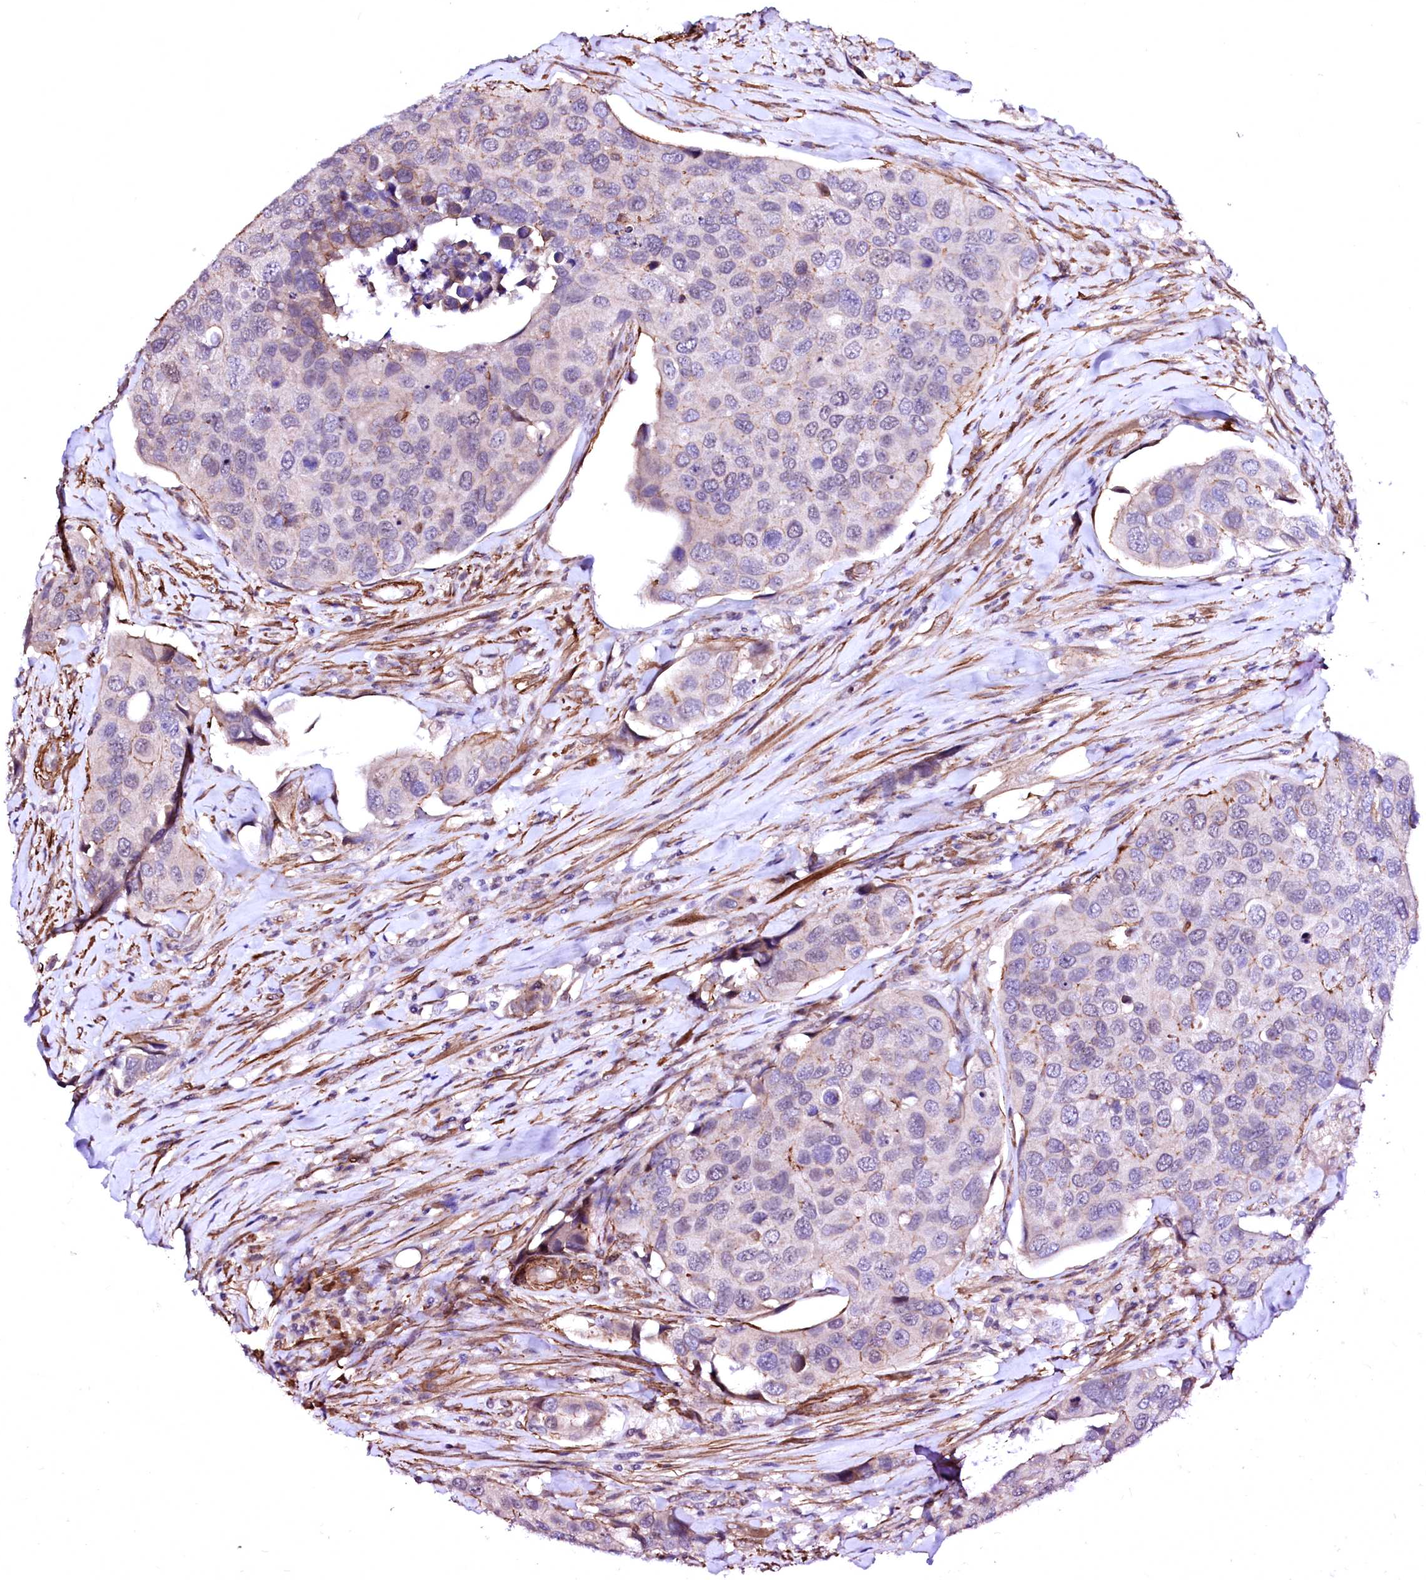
{"staining": {"intensity": "negative", "quantity": "none", "location": "none"}, "tissue": "urothelial cancer", "cell_type": "Tumor cells", "image_type": "cancer", "snomed": [{"axis": "morphology", "description": "Urothelial carcinoma, High grade"}, {"axis": "topography", "description": "Urinary bladder"}], "caption": "DAB (3,3'-diaminobenzidine) immunohistochemical staining of urothelial carcinoma (high-grade) demonstrates no significant expression in tumor cells.", "gene": "GPR176", "patient": {"sex": "male", "age": 74}}